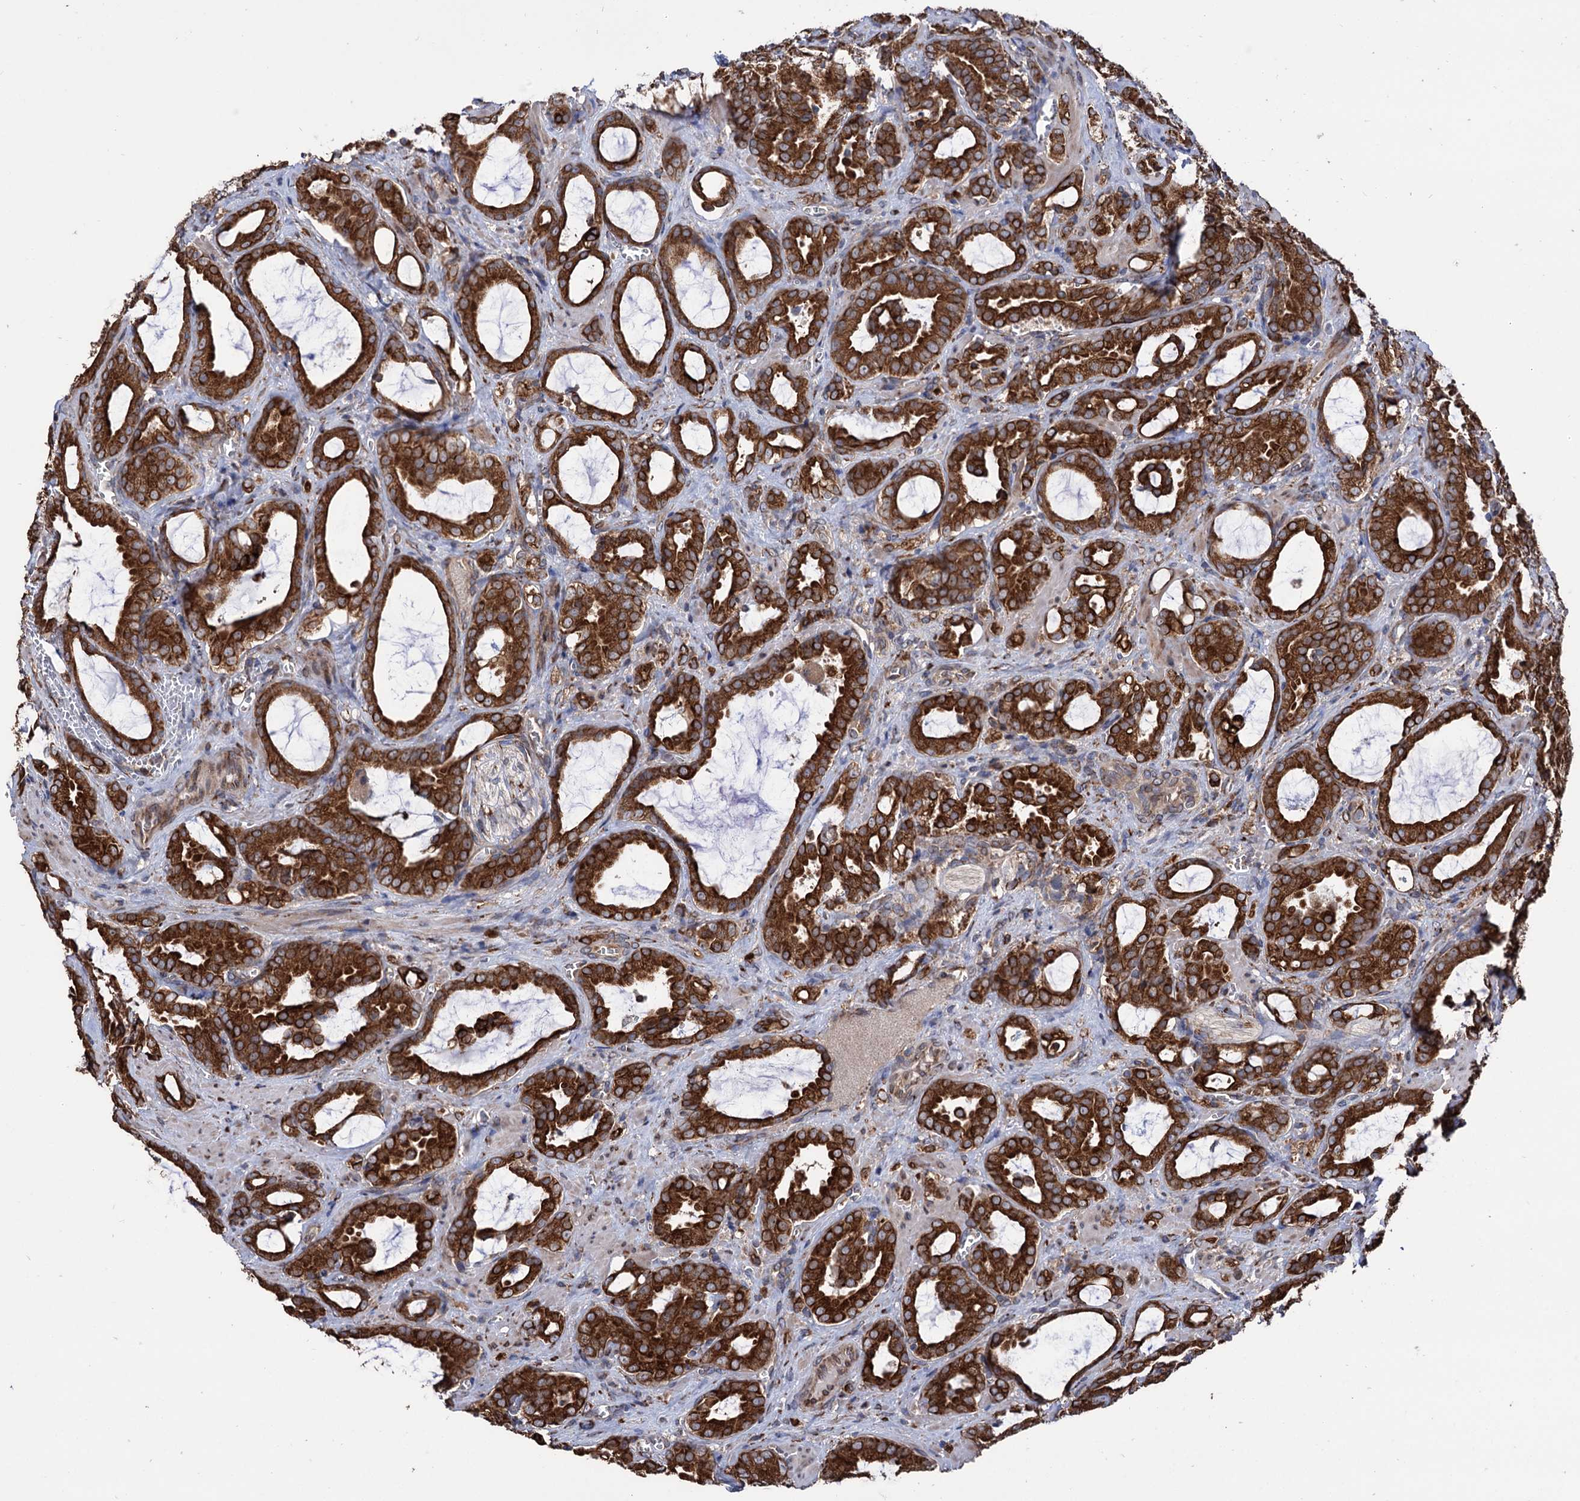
{"staining": {"intensity": "strong", "quantity": ">75%", "location": "cytoplasmic/membranous"}, "tissue": "prostate cancer", "cell_type": "Tumor cells", "image_type": "cancer", "snomed": [{"axis": "morphology", "description": "Adenocarcinoma, High grade"}, {"axis": "topography", "description": "Prostate"}], "caption": "This is an image of immunohistochemistry (IHC) staining of prostate high-grade adenocarcinoma, which shows strong expression in the cytoplasmic/membranous of tumor cells.", "gene": "CDAN1", "patient": {"sex": "male", "age": 72}}